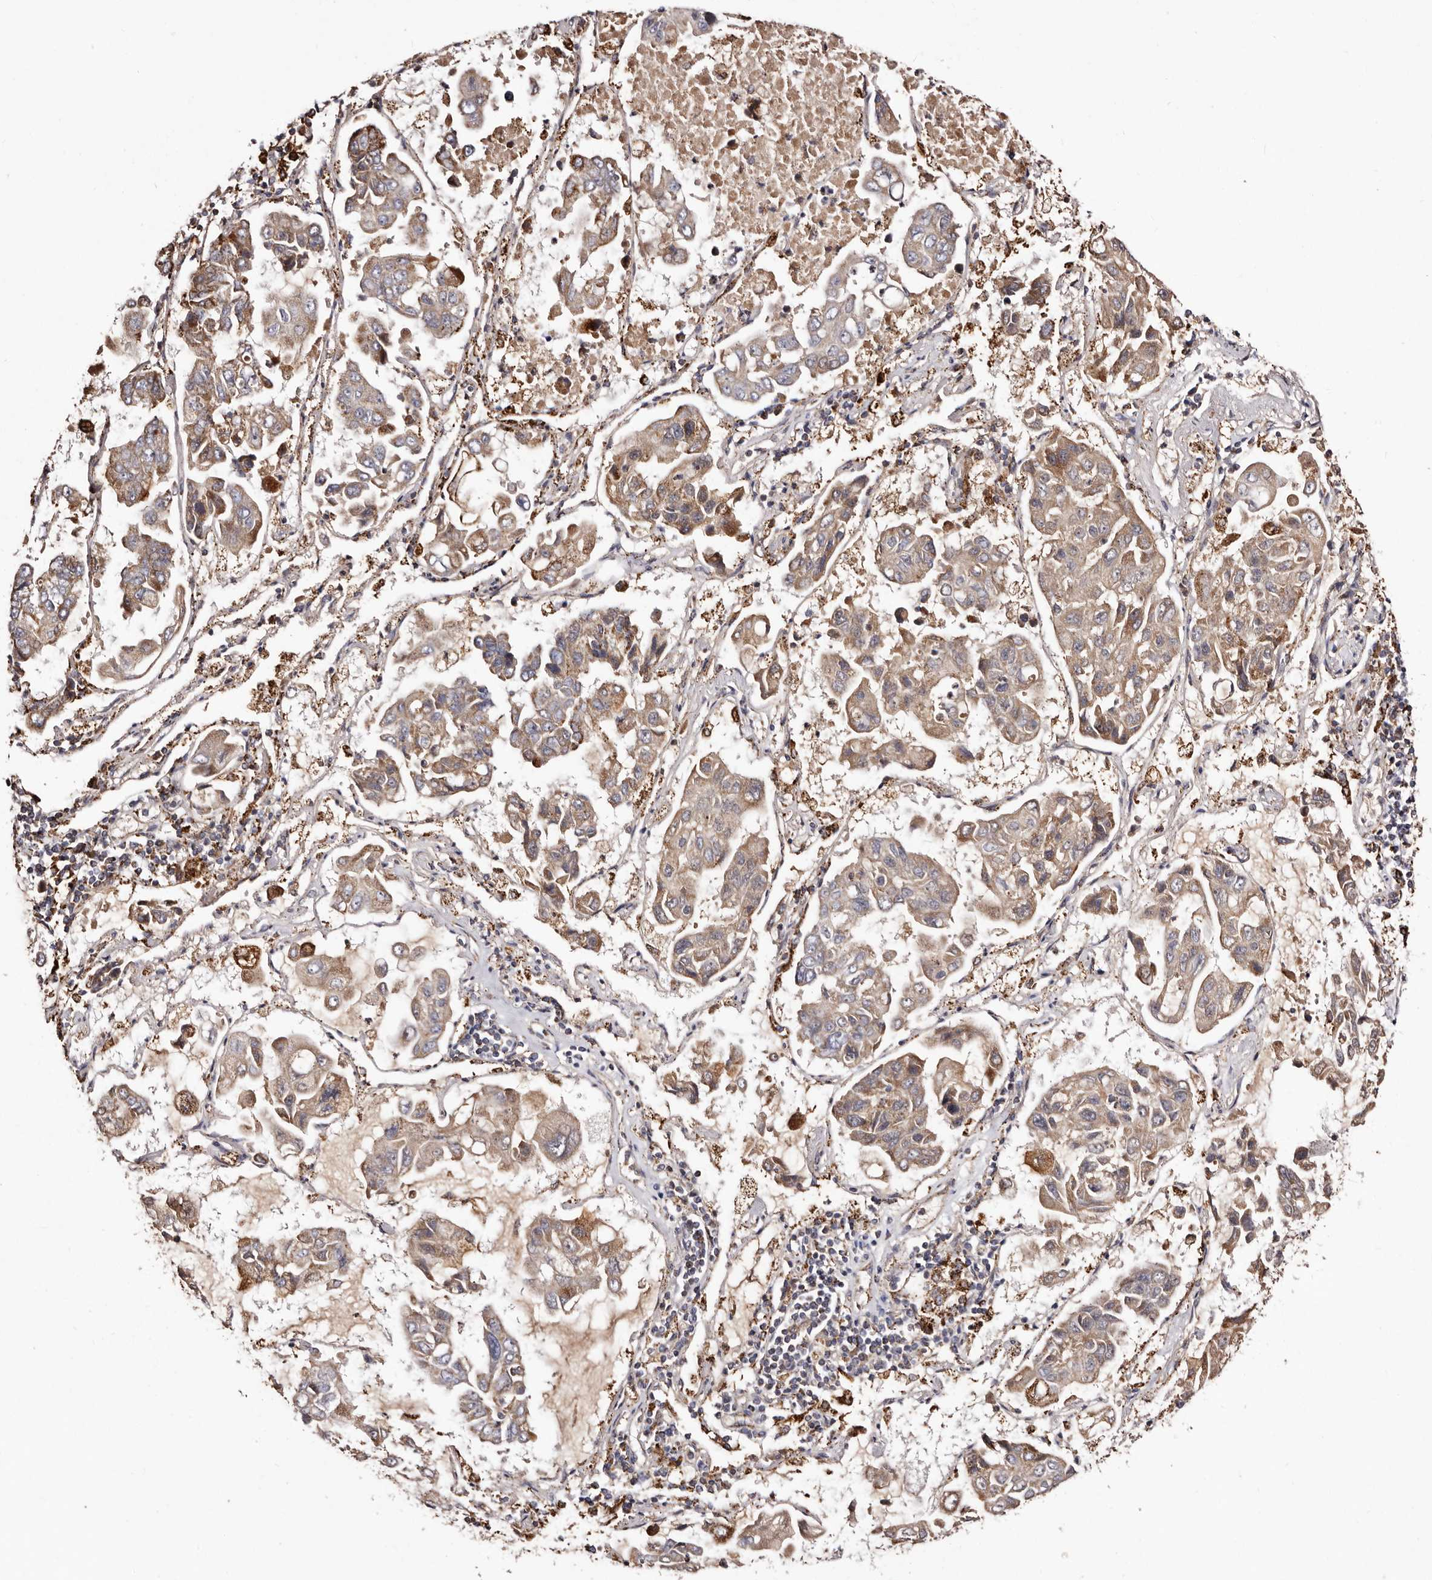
{"staining": {"intensity": "moderate", "quantity": ">75%", "location": "cytoplasmic/membranous"}, "tissue": "lung cancer", "cell_type": "Tumor cells", "image_type": "cancer", "snomed": [{"axis": "morphology", "description": "Adenocarcinoma, NOS"}, {"axis": "topography", "description": "Lung"}], "caption": "Protein staining of lung adenocarcinoma tissue displays moderate cytoplasmic/membranous positivity in approximately >75% of tumor cells.", "gene": "LUZP1", "patient": {"sex": "male", "age": 64}}